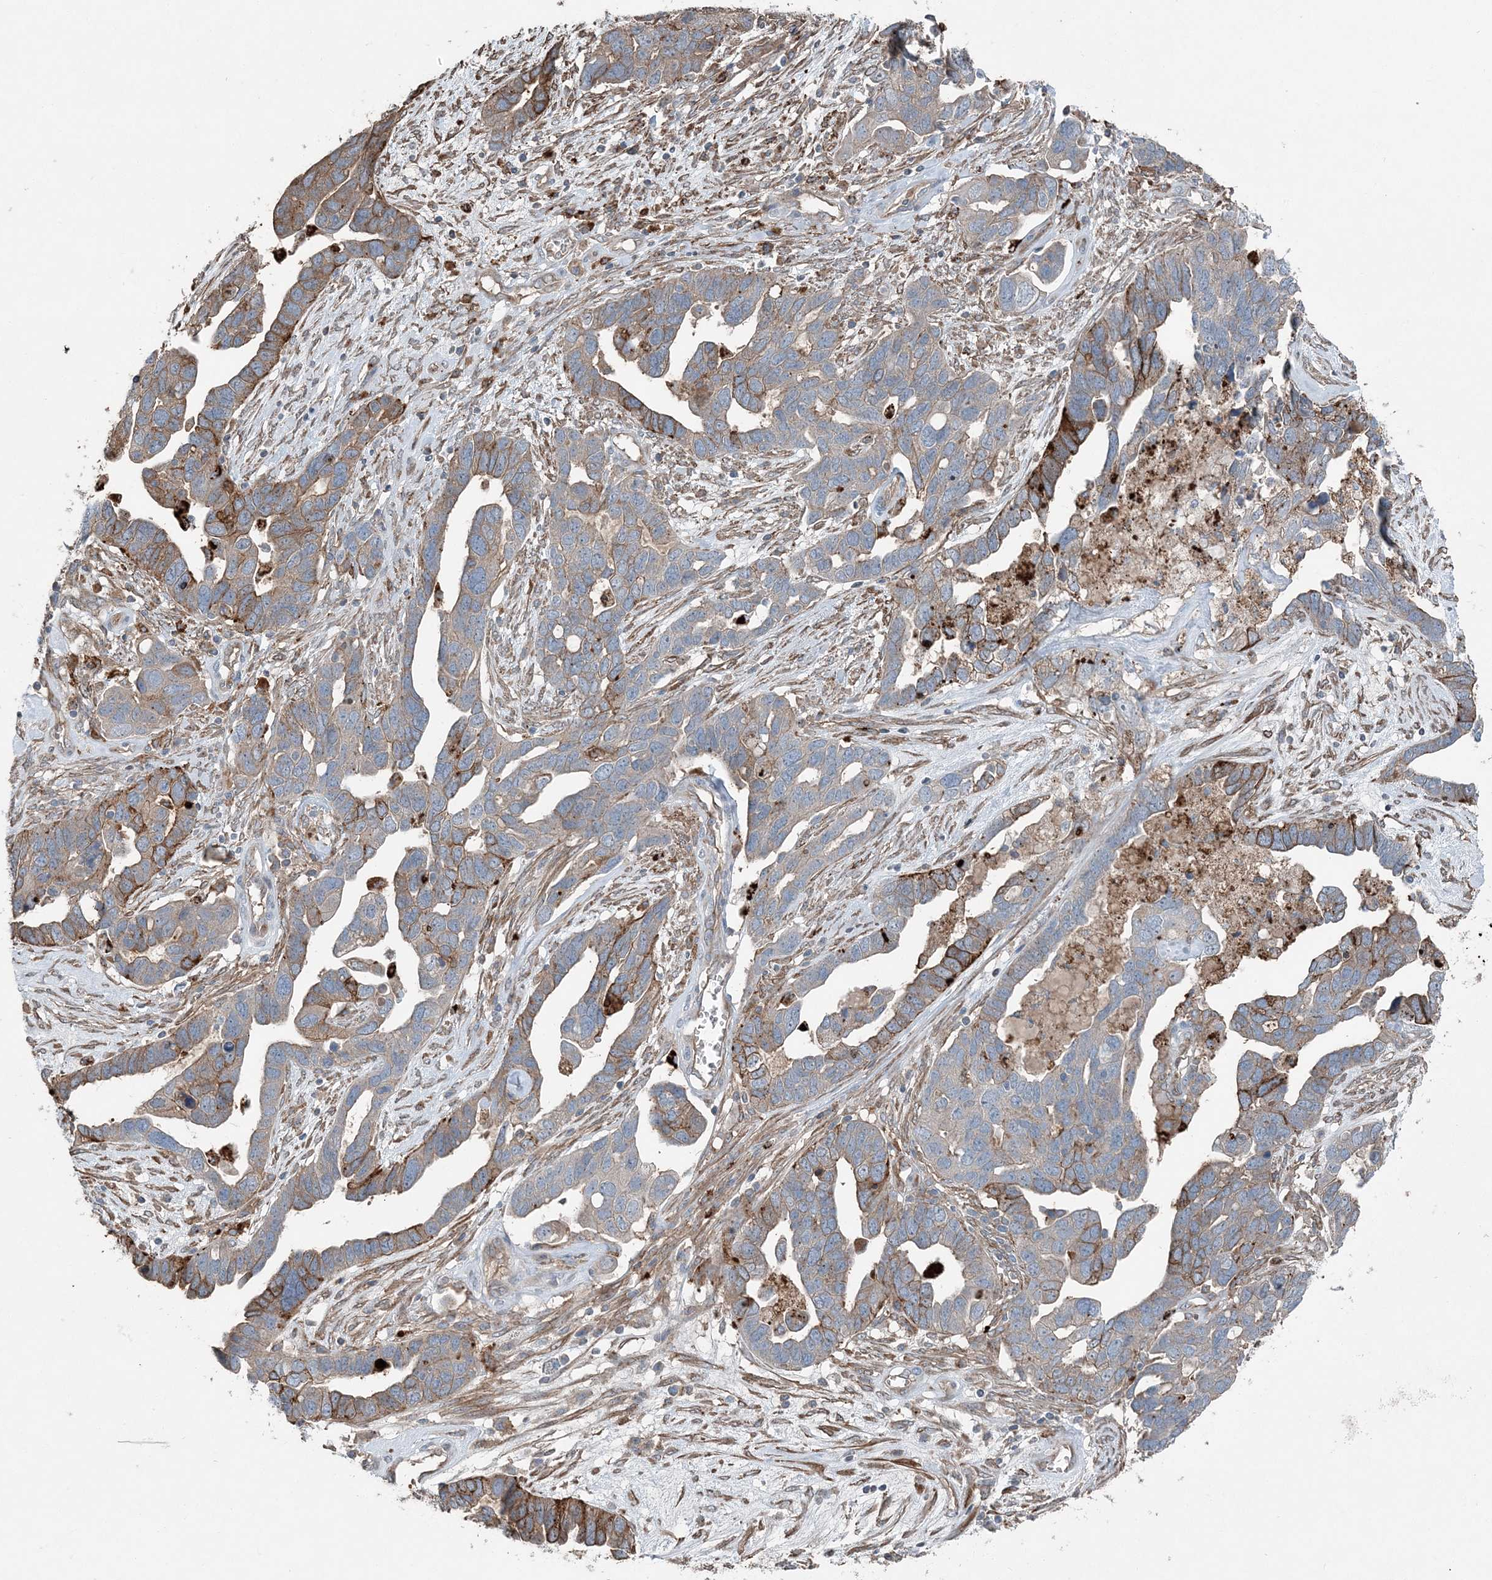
{"staining": {"intensity": "strong", "quantity": "<25%", "location": "cytoplasmic/membranous"}, "tissue": "ovarian cancer", "cell_type": "Tumor cells", "image_type": "cancer", "snomed": [{"axis": "morphology", "description": "Cystadenocarcinoma, serous, NOS"}, {"axis": "topography", "description": "Ovary"}], "caption": "Serous cystadenocarcinoma (ovarian) tissue demonstrates strong cytoplasmic/membranous expression in approximately <25% of tumor cells", "gene": "KY", "patient": {"sex": "female", "age": 54}}